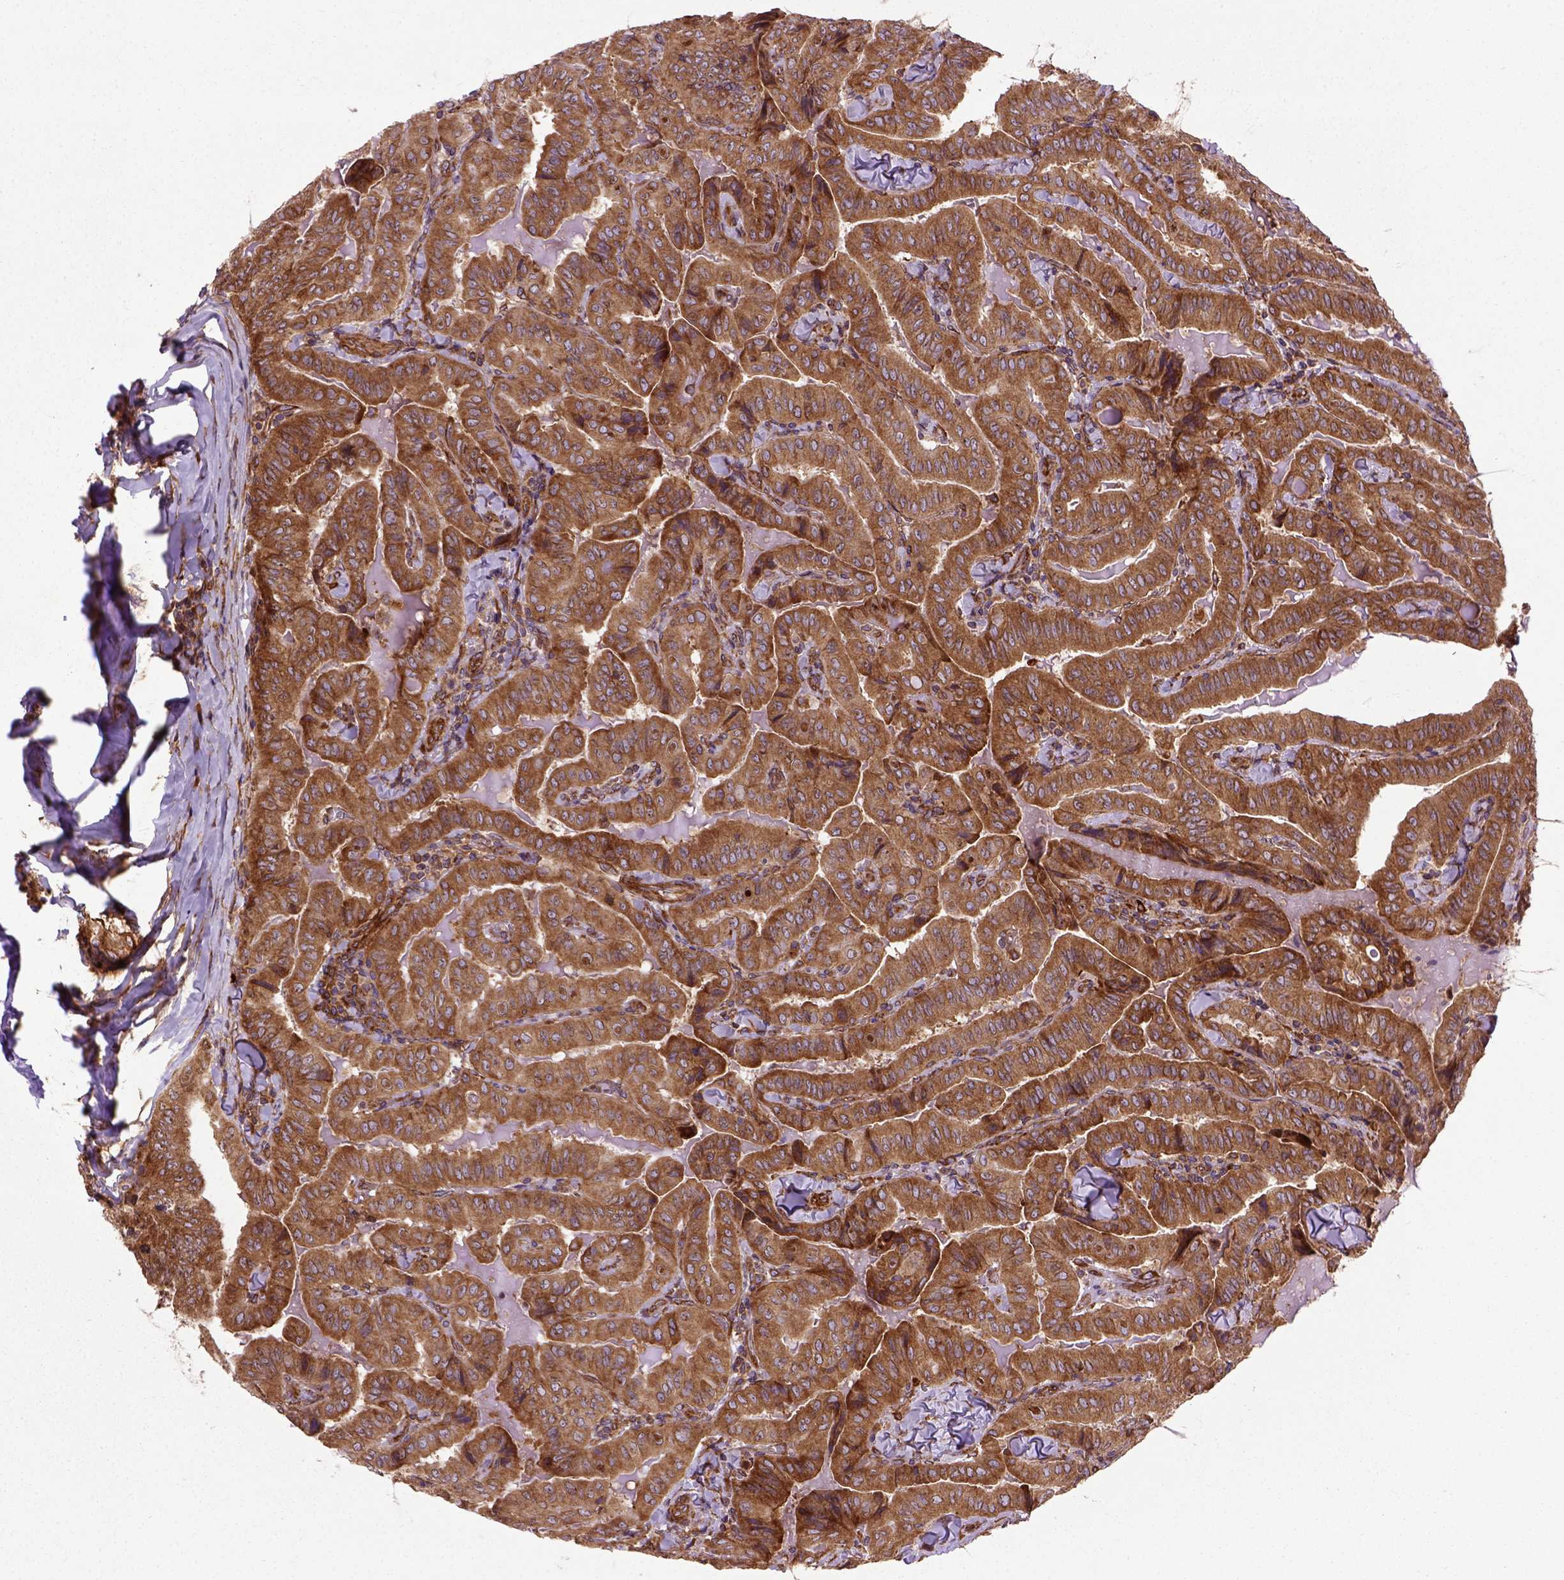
{"staining": {"intensity": "moderate", "quantity": ">75%", "location": "cytoplasmic/membranous"}, "tissue": "thyroid cancer", "cell_type": "Tumor cells", "image_type": "cancer", "snomed": [{"axis": "morphology", "description": "Papillary adenocarcinoma, NOS"}, {"axis": "topography", "description": "Thyroid gland"}], "caption": "High-power microscopy captured an IHC image of thyroid cancer, revealing moderate cytoplasmic/membranous expression in approximately >75% of tumor cells.", "gene": "CAPRIN1", "patient": {"sex": "female", "age": 68}}